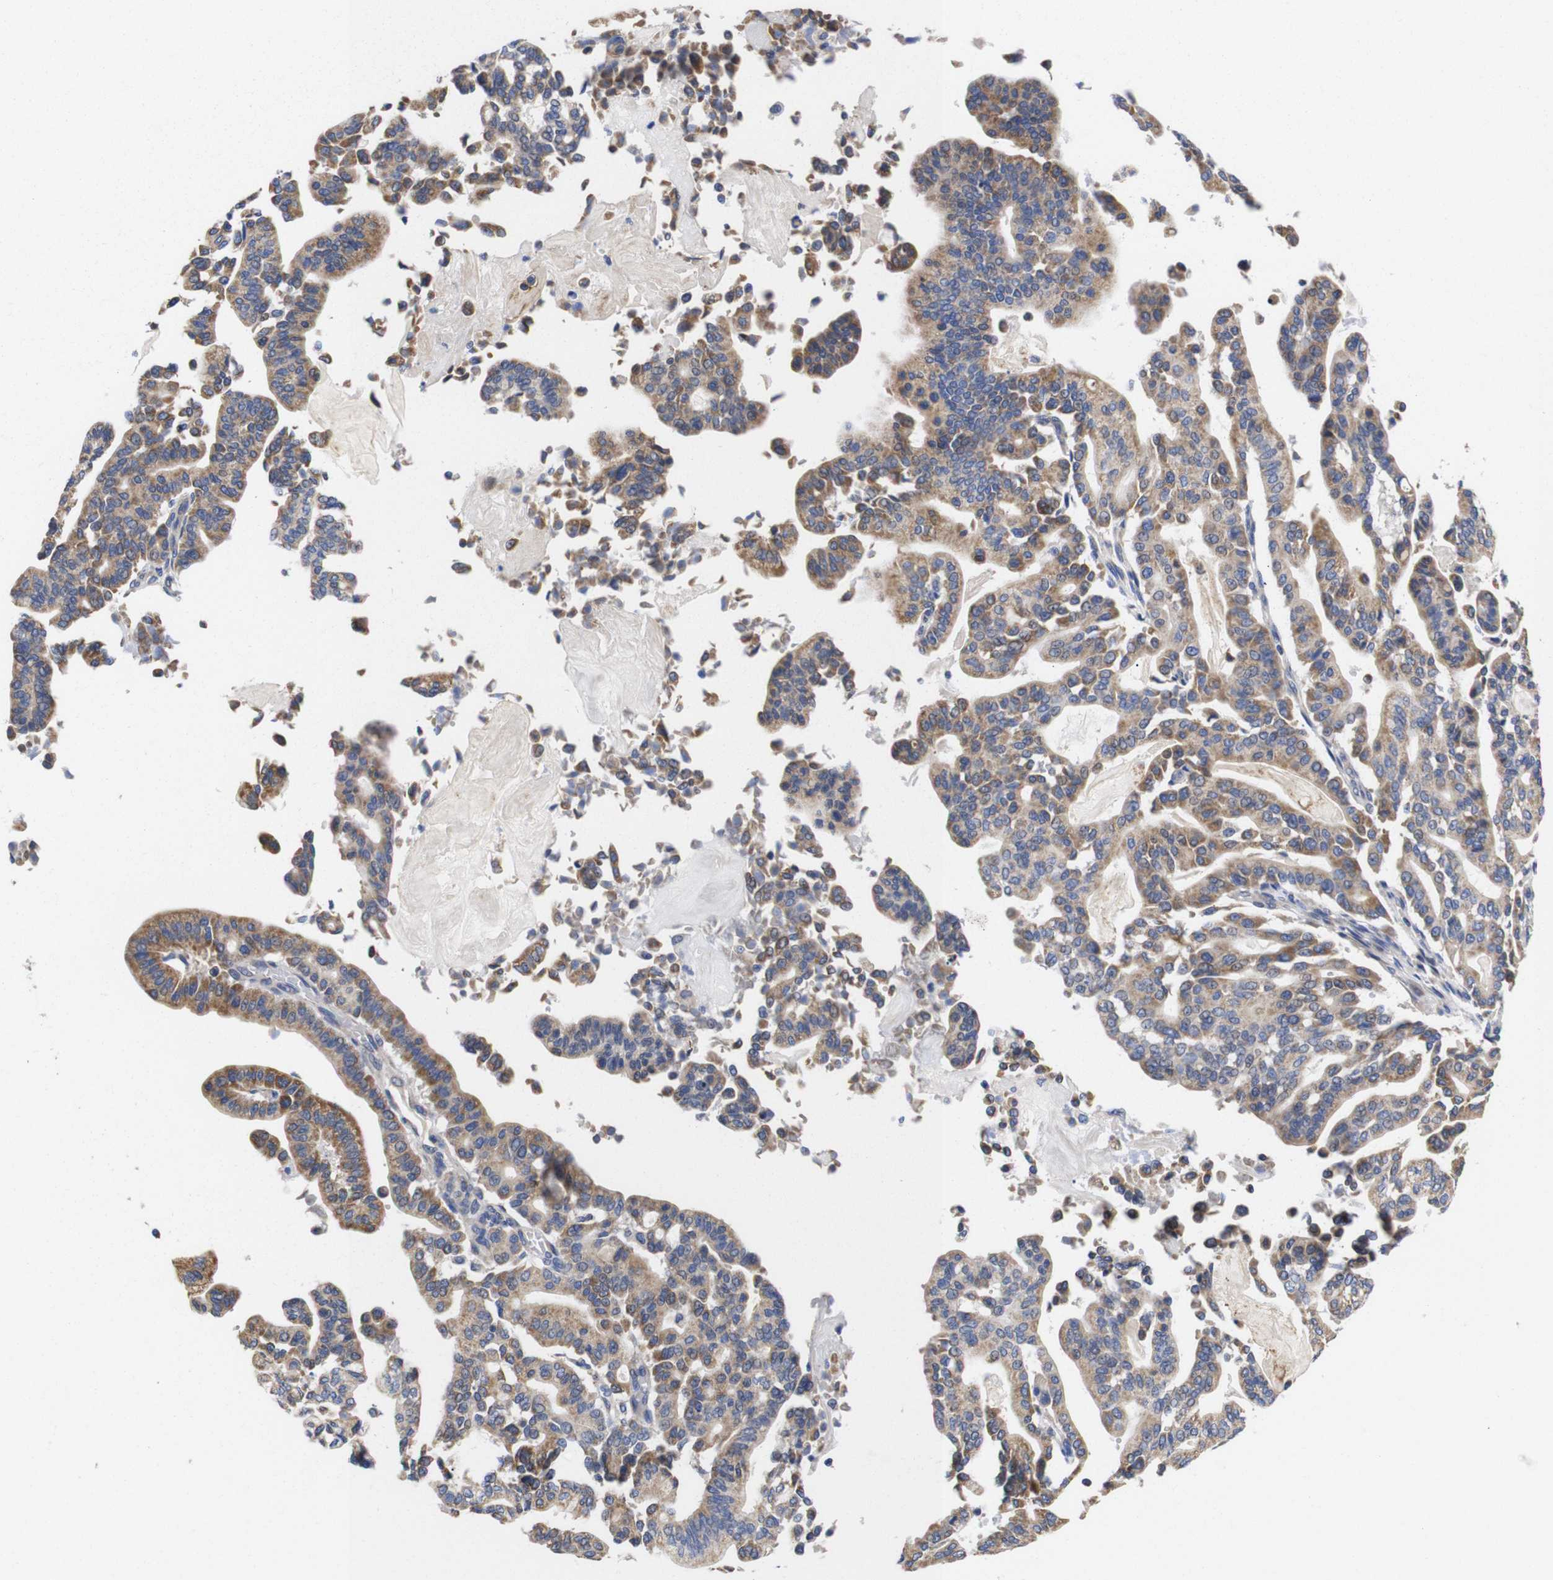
{"staining": {"intensity": "moderate", "quantity": ">75%", "location": "cytoplasmic/membranous"}, "tissue": "pancreatic cancer", "cell_type": "Tumor cells", "image_type": "cancer", "snomed": [{"axis": "morphology", "description": "Adenocarcinoma, NOS"}, {"axis": "topography", "description": "Pancreas"}], "caption": "Immunohistochemical staining of human adenocarcinoma (pancreatic) displays medium levels of moderate cytoplasmic/membranous positivity in approximately >75% of tumor cells.", "gene": "OPN3", "patient": {"sex": "male", "age": 63}}